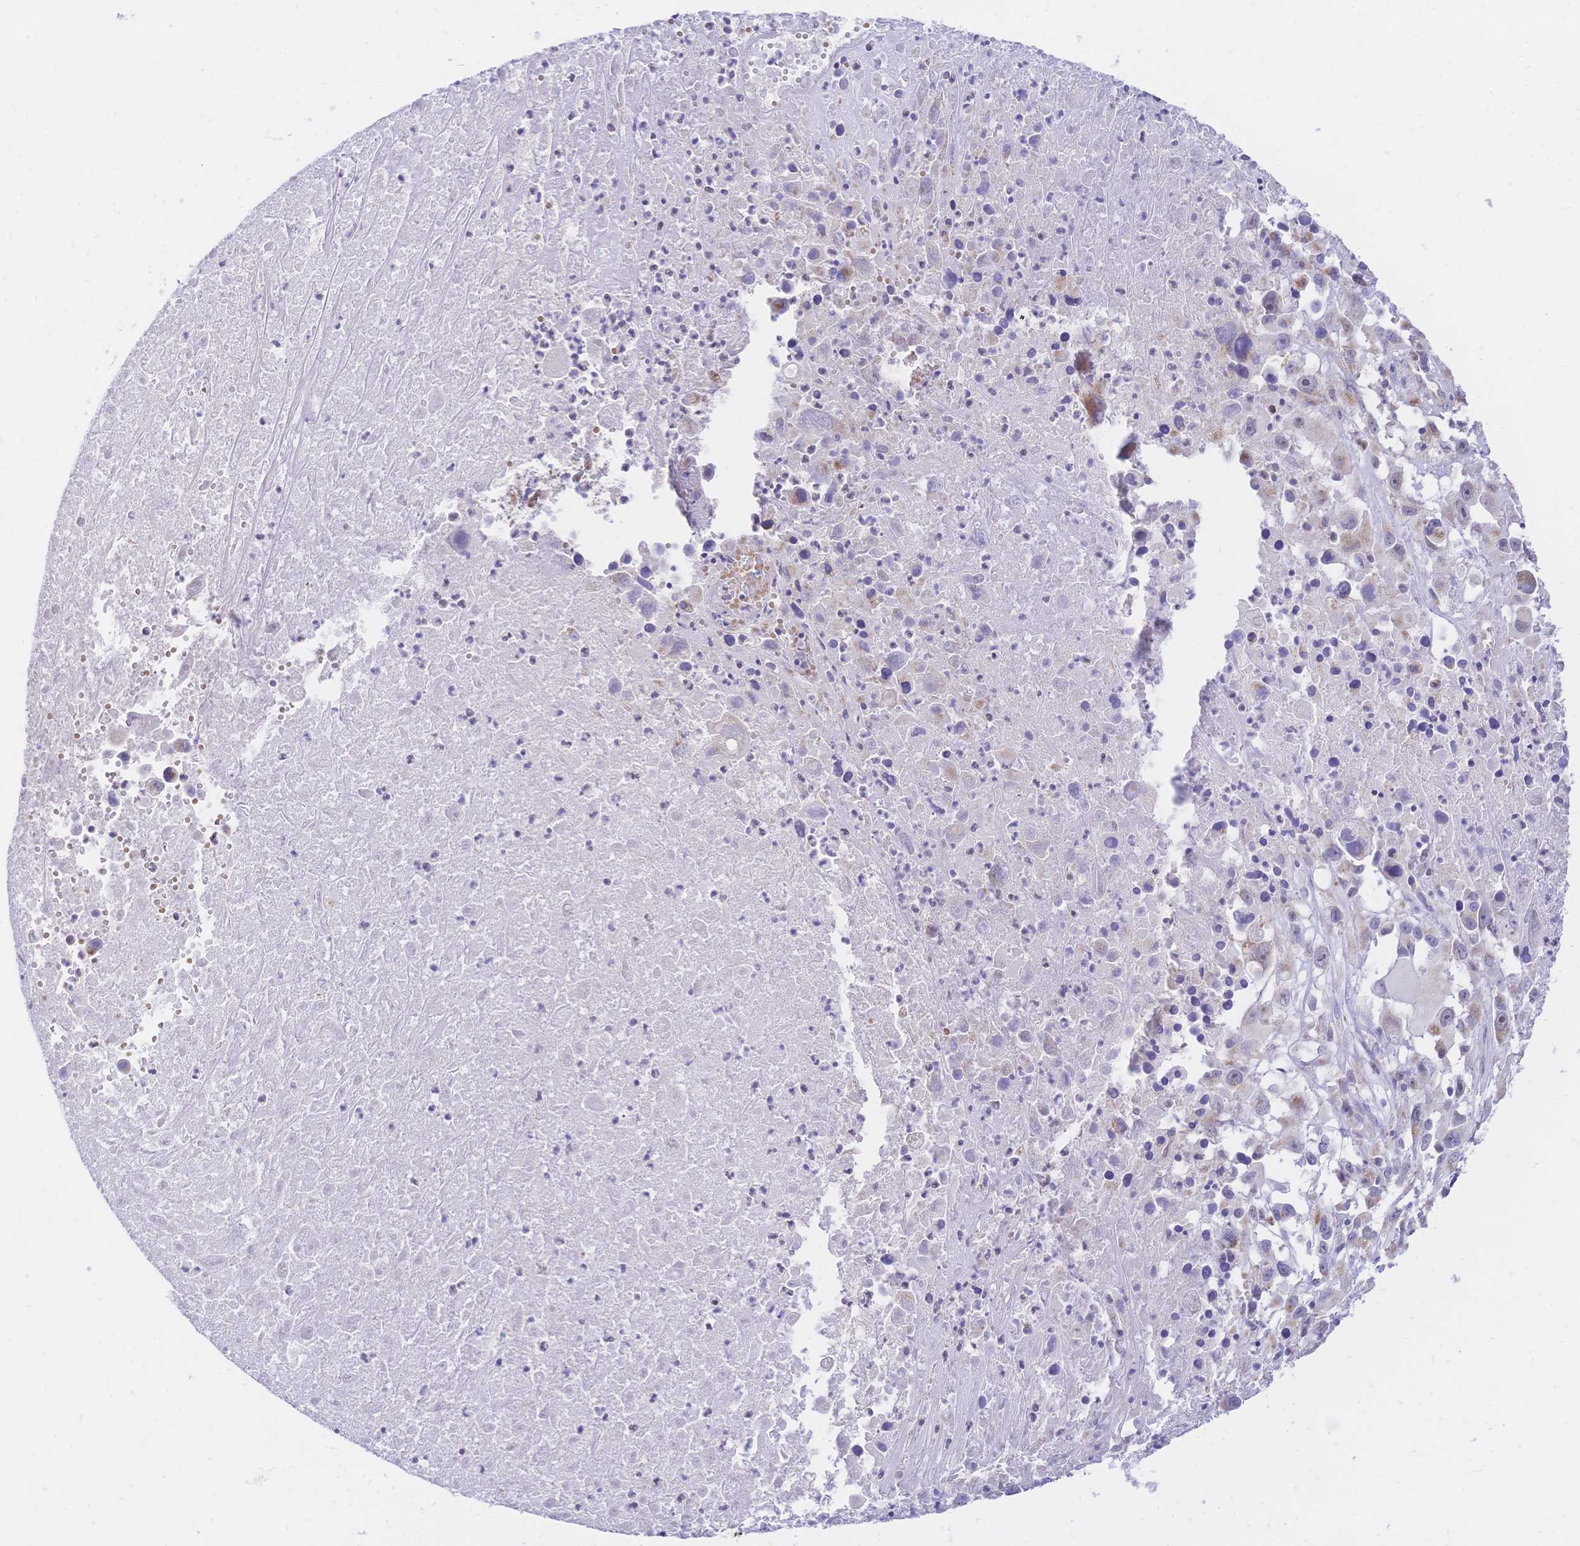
{"staining": {"intensity": "weak", "quantity": "<25%", "location": "cytoplasmic/membranous"}, "tissue": "melanoma", "cell_type": "Tumor cells", "image_type": "cancer", "snomed": [{"axis": "morphology", "description": "Malignant melanoma, Metastatic site"}, {"axis": "topography", "description": "Soft tissue"}], "caption": "Human malignant melanoma (metastatic site) stained for a protein using immunohistochemistry displays no positivity in tumor cells.", "gene": "CLEC18B", "patient": {"sex": "male", "age": 50}}